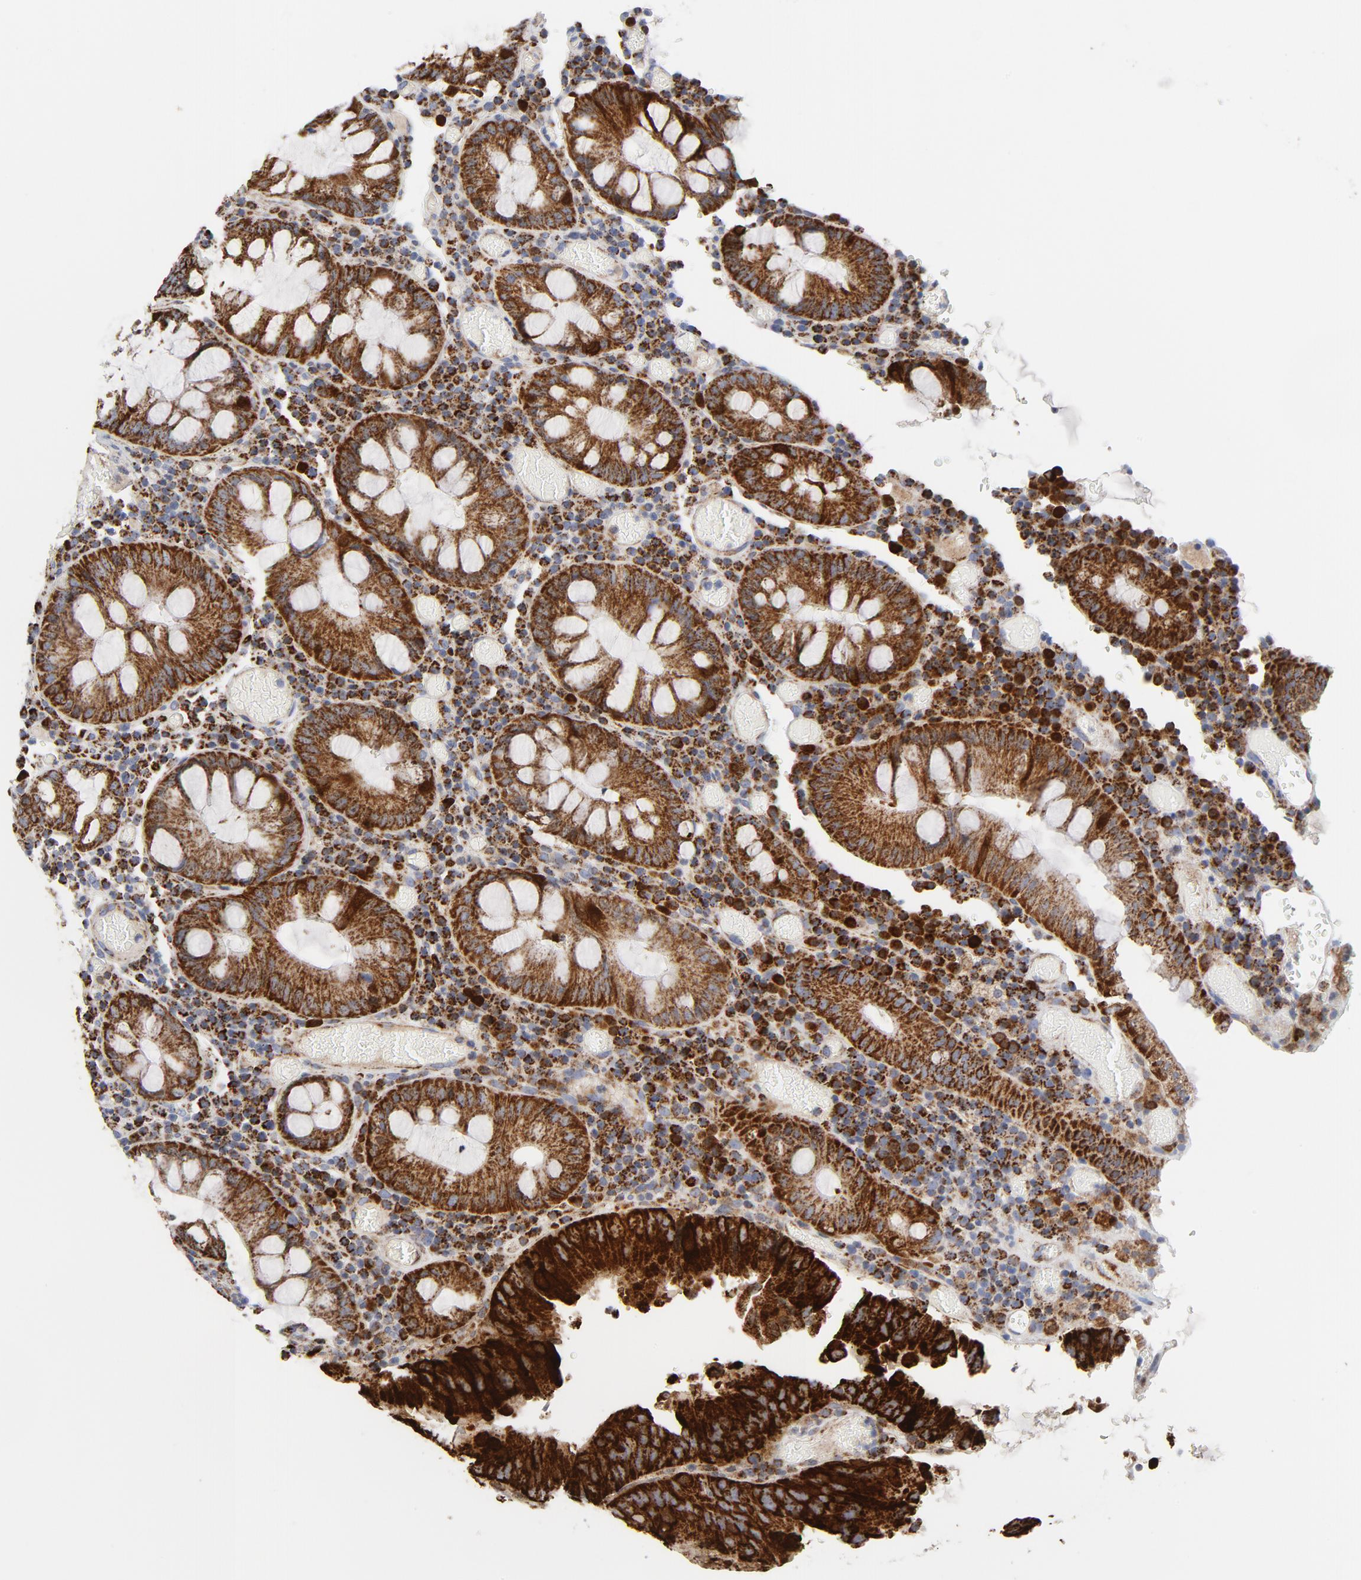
{"staining": {"intensity": "strong", "quantity": ">75%", "location": "cytoplasmic/membranous"}, "tissue": "colorectal cancer", "cell_type": "Tumor cells", "image_type": "cancer", "snomed": [{"axis": "morphology", "description": "Normal tissue, NOS"}, {"axis": "morphology", "description": "Adenocarcinoma, NOS"}, {"axis": "topography", "description": "Colon"}], "caption": "This photomicrograph exhibits colorectal cancer (adenocarcinoma) stained with immunohistochemistry (IHC) to label a protein in brown. The cytoplasmic/membranous of tumor cells show strong positivity for the protein. Nuclei are counter-stained blue.", "gene": "CYCS", "patient": {"sex": "female", "age": 78}}